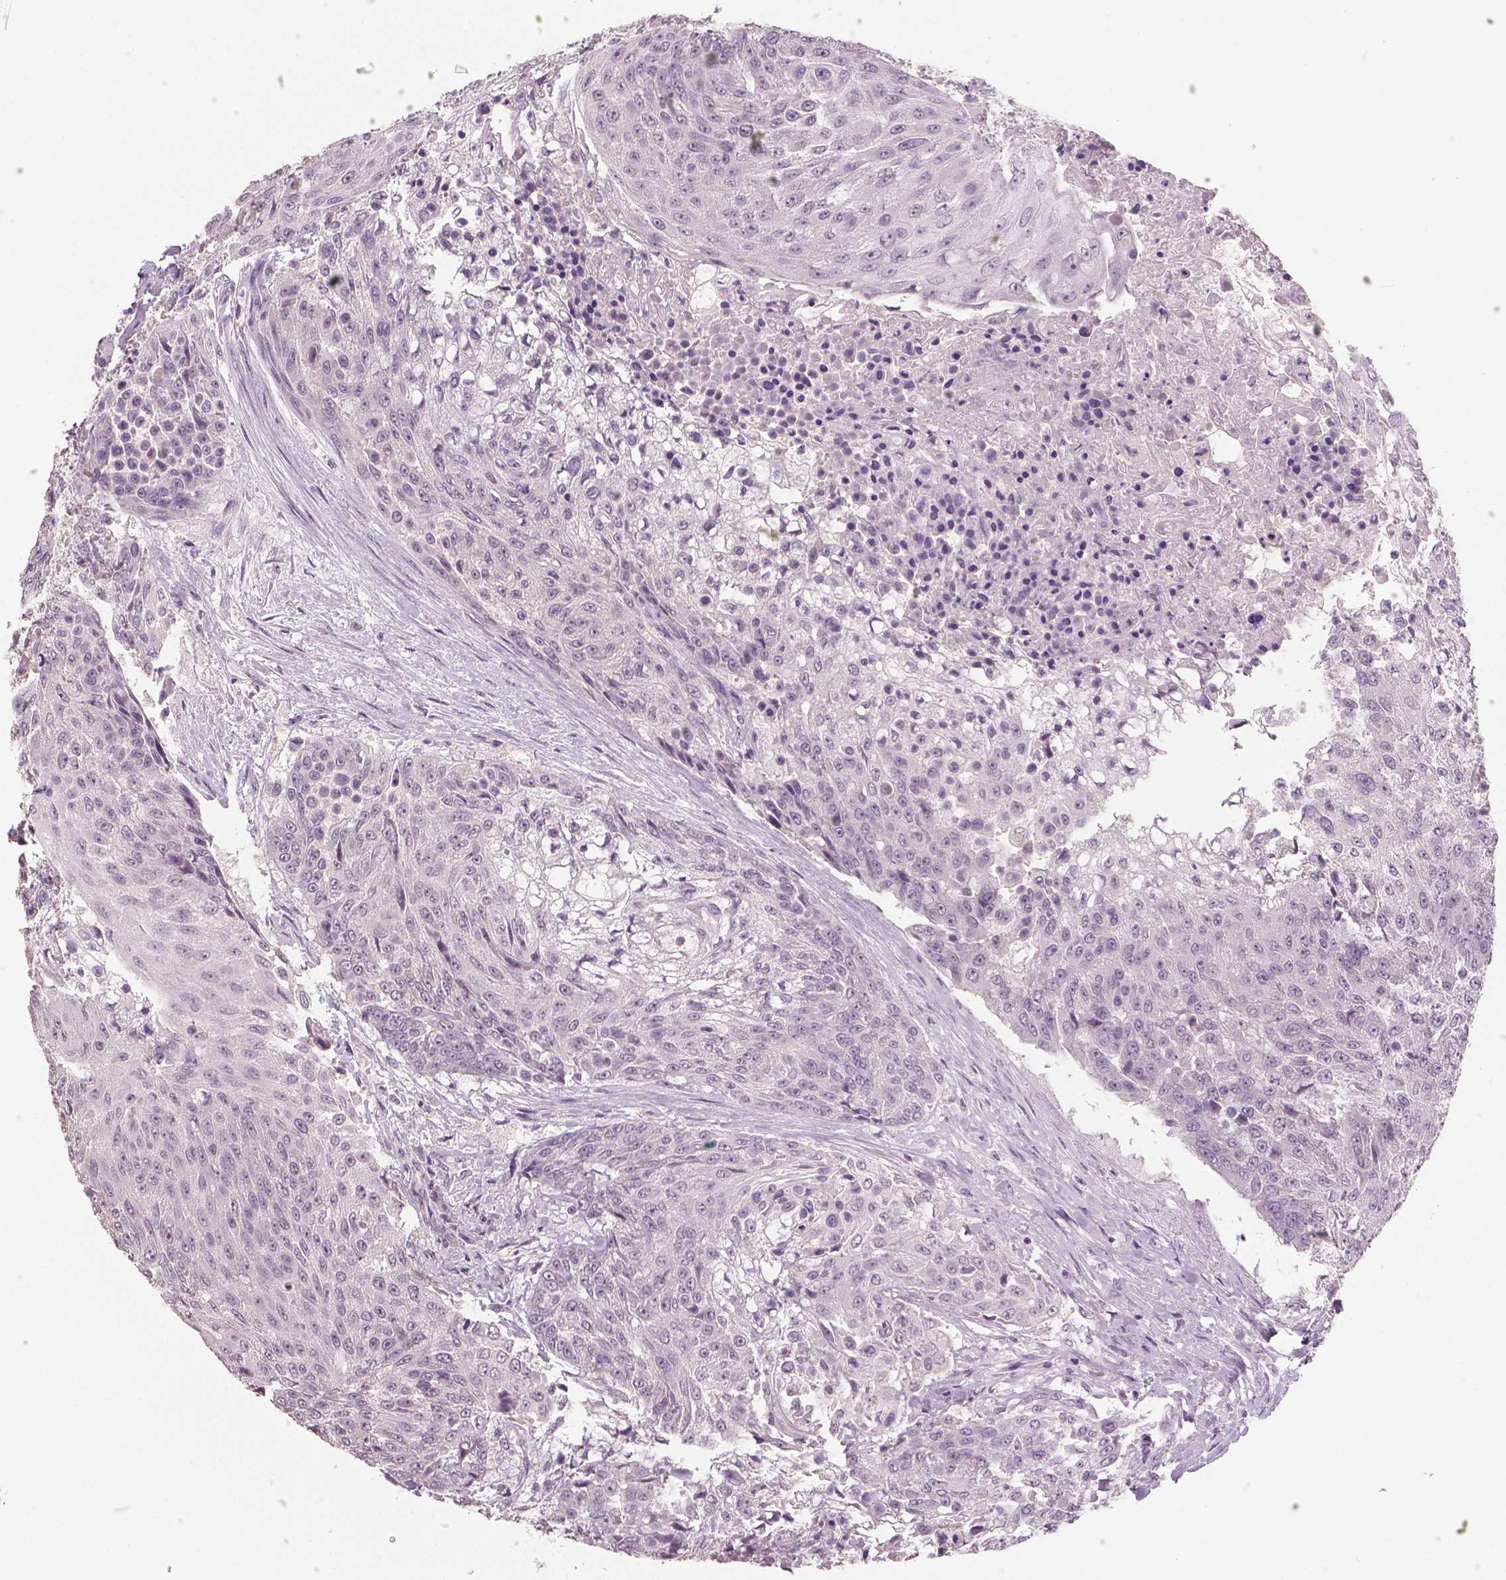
{"staining": {"intensity": "negative", "quantity": "none", "location": "none"}, "tissue": "urothelial cancer", "cell_type": "Tumor cells", "image_type": "cancer", "snomed": [{"axis": "morphology", "description": "Urothelial carcinoma, High grade"}, {"axis": "topography", "description": "Urinary bladder"}], "caption": "IHC histopathology image of neoplastic tissue: human urothelial cancer stained with DAB (3,3'-diaminobenzidine) demonstrates no significant protein staining in tumor cells. Brightfield microscopy of IHC stained with DAB (3,3'-diaminobenzidine) (brown) and hematoxylin (blue), captured at high magnification.", "gene": "NECAB1", "patient": {"sex": "female", "age": 63}}